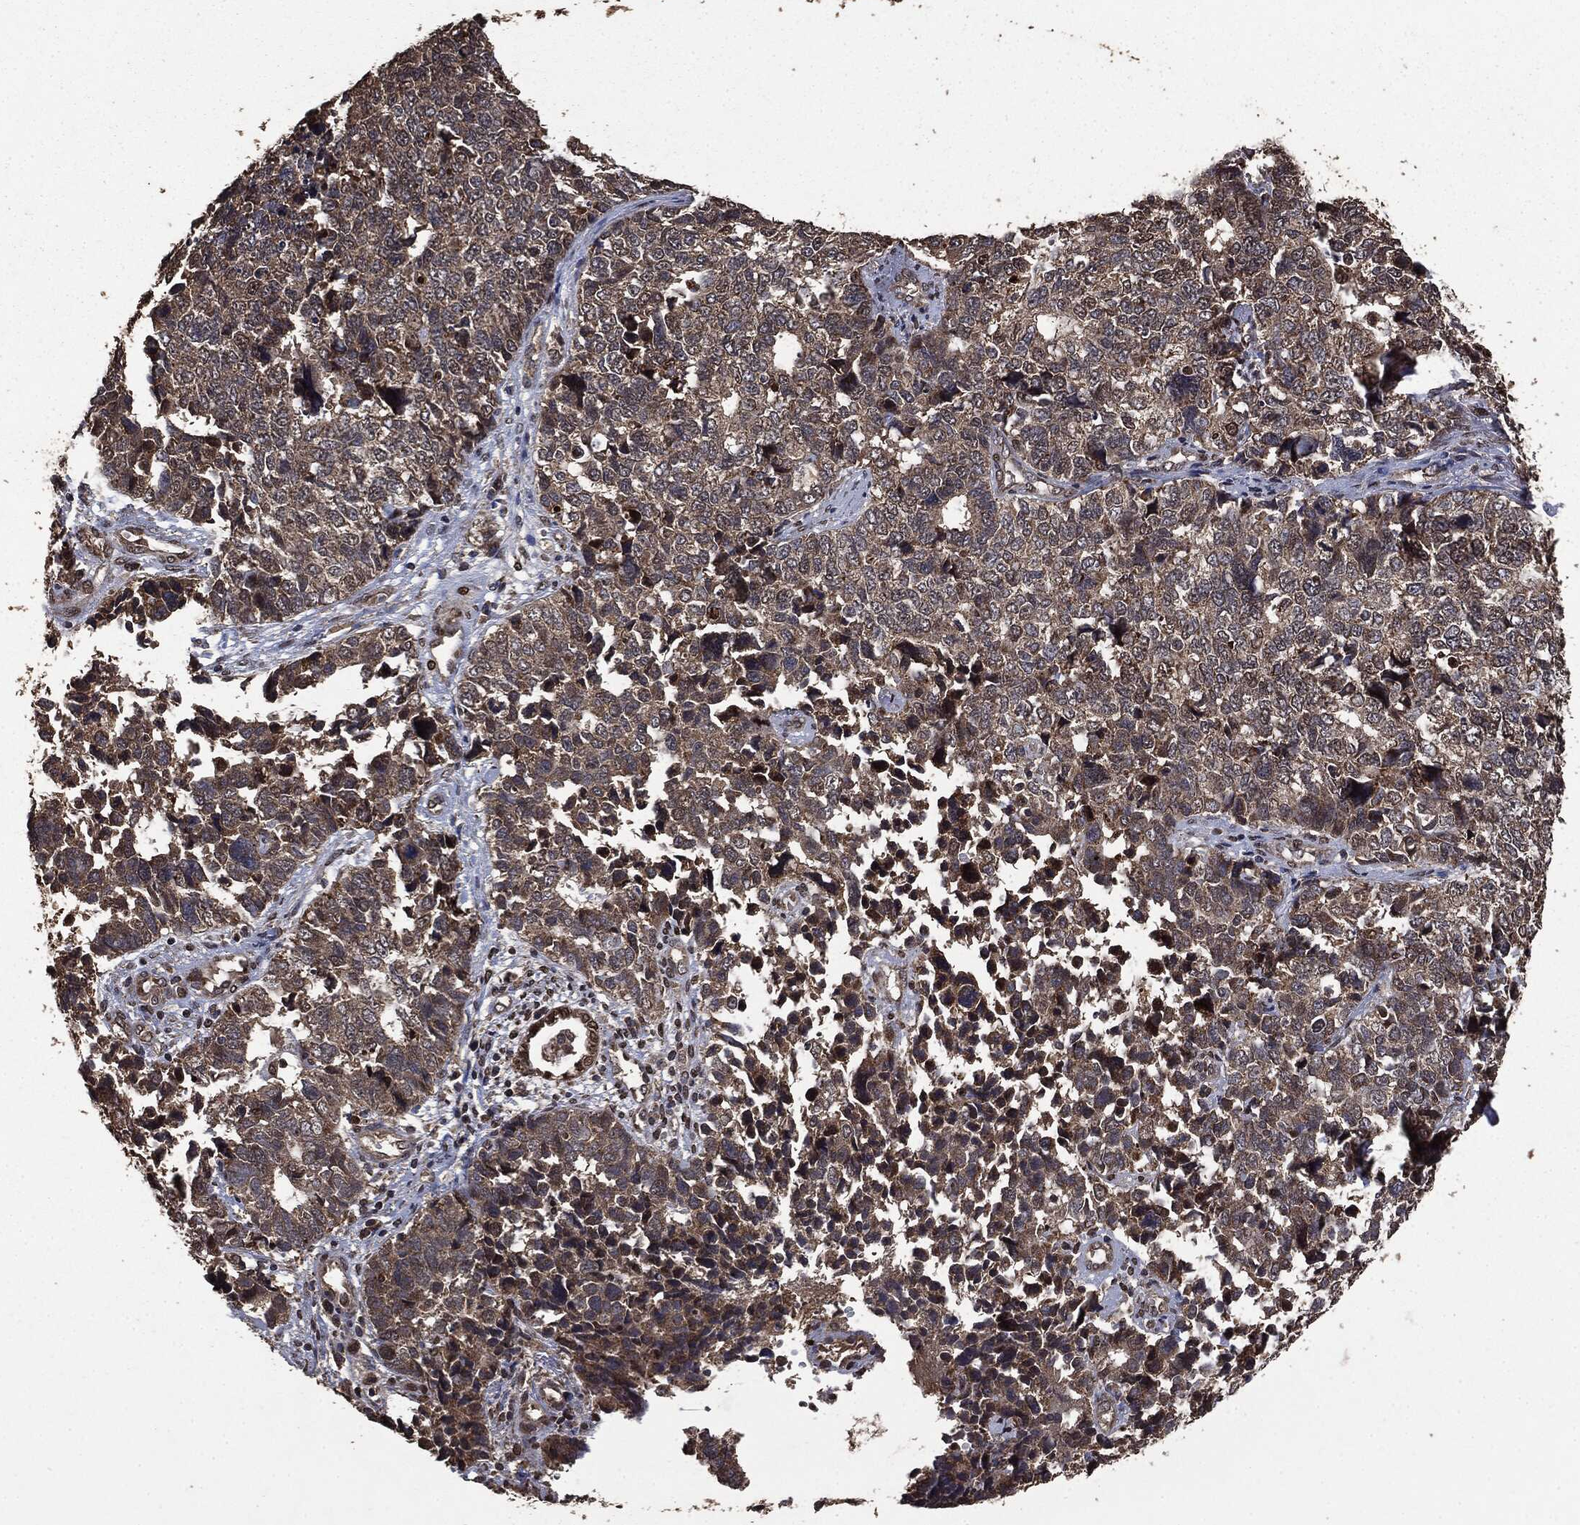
{"staining": {"intensity": "moderate", "quantity": ">75%", "location": "cytoplasmic/membranous"}, "tissue": "cervical cancer", "cell_type": "Tumor cells", "image_type": "cancer", "snomed": [{"axis": "morphology", "description": "Squamous cell carcinoma, NOS"}, {"axis": "topography", "description": "Cervix"}], "caption": "A high-resolution photomicrograph shows immunohistochemistry (IHC) staining of squamous cell carcinoma (cervical), which demonstrates moderate cytoplasmic/membranous expression in about >75% of tumor cells.", "gene": "PPP6R2", "patient": {"sex": "female", "age": 63}}